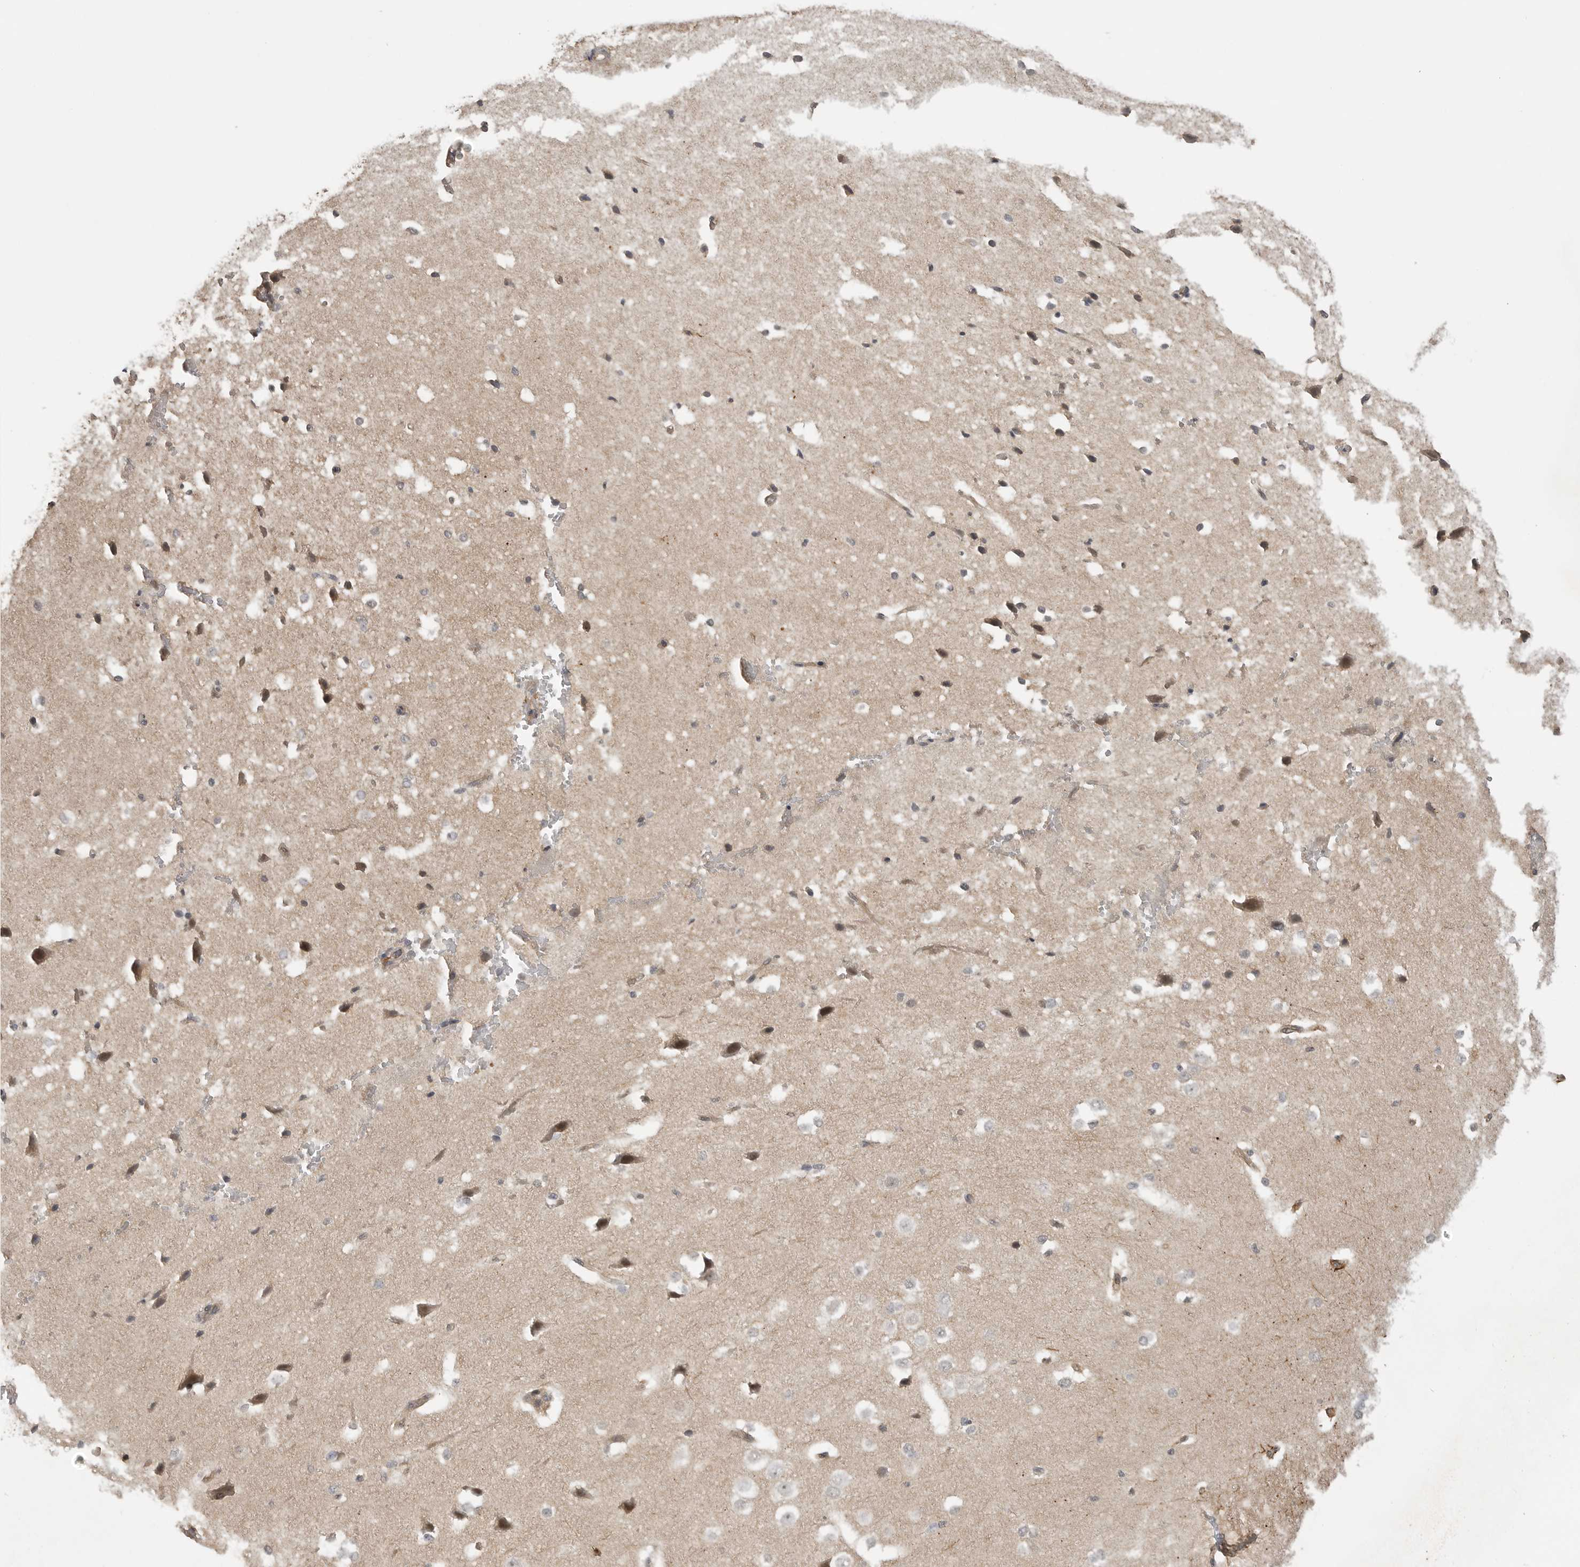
{"staining": {"intensity": "weak", "quantity": "25%-75%", "location": "cytoplasmic/membranous"}, "tissue": "cerebral cortex", "cell_type": "Endothelial cells", "image_type": "normal", "snomed": [{"axis": "morphology", "description": "Normal tissue, NOS"}, {"axis": "morphology", "description": "Developmental malformation"}, {"axis": "topography", "description": "Cerebral cortex"}], "caption": "Protein staining of normal cerebral cortex displays weak cytoplasmic/membranous positivity in about 25%-75% of endothelial cells.", "gene": "SMG8", "patient": {"sex": "female", "age": 30}}